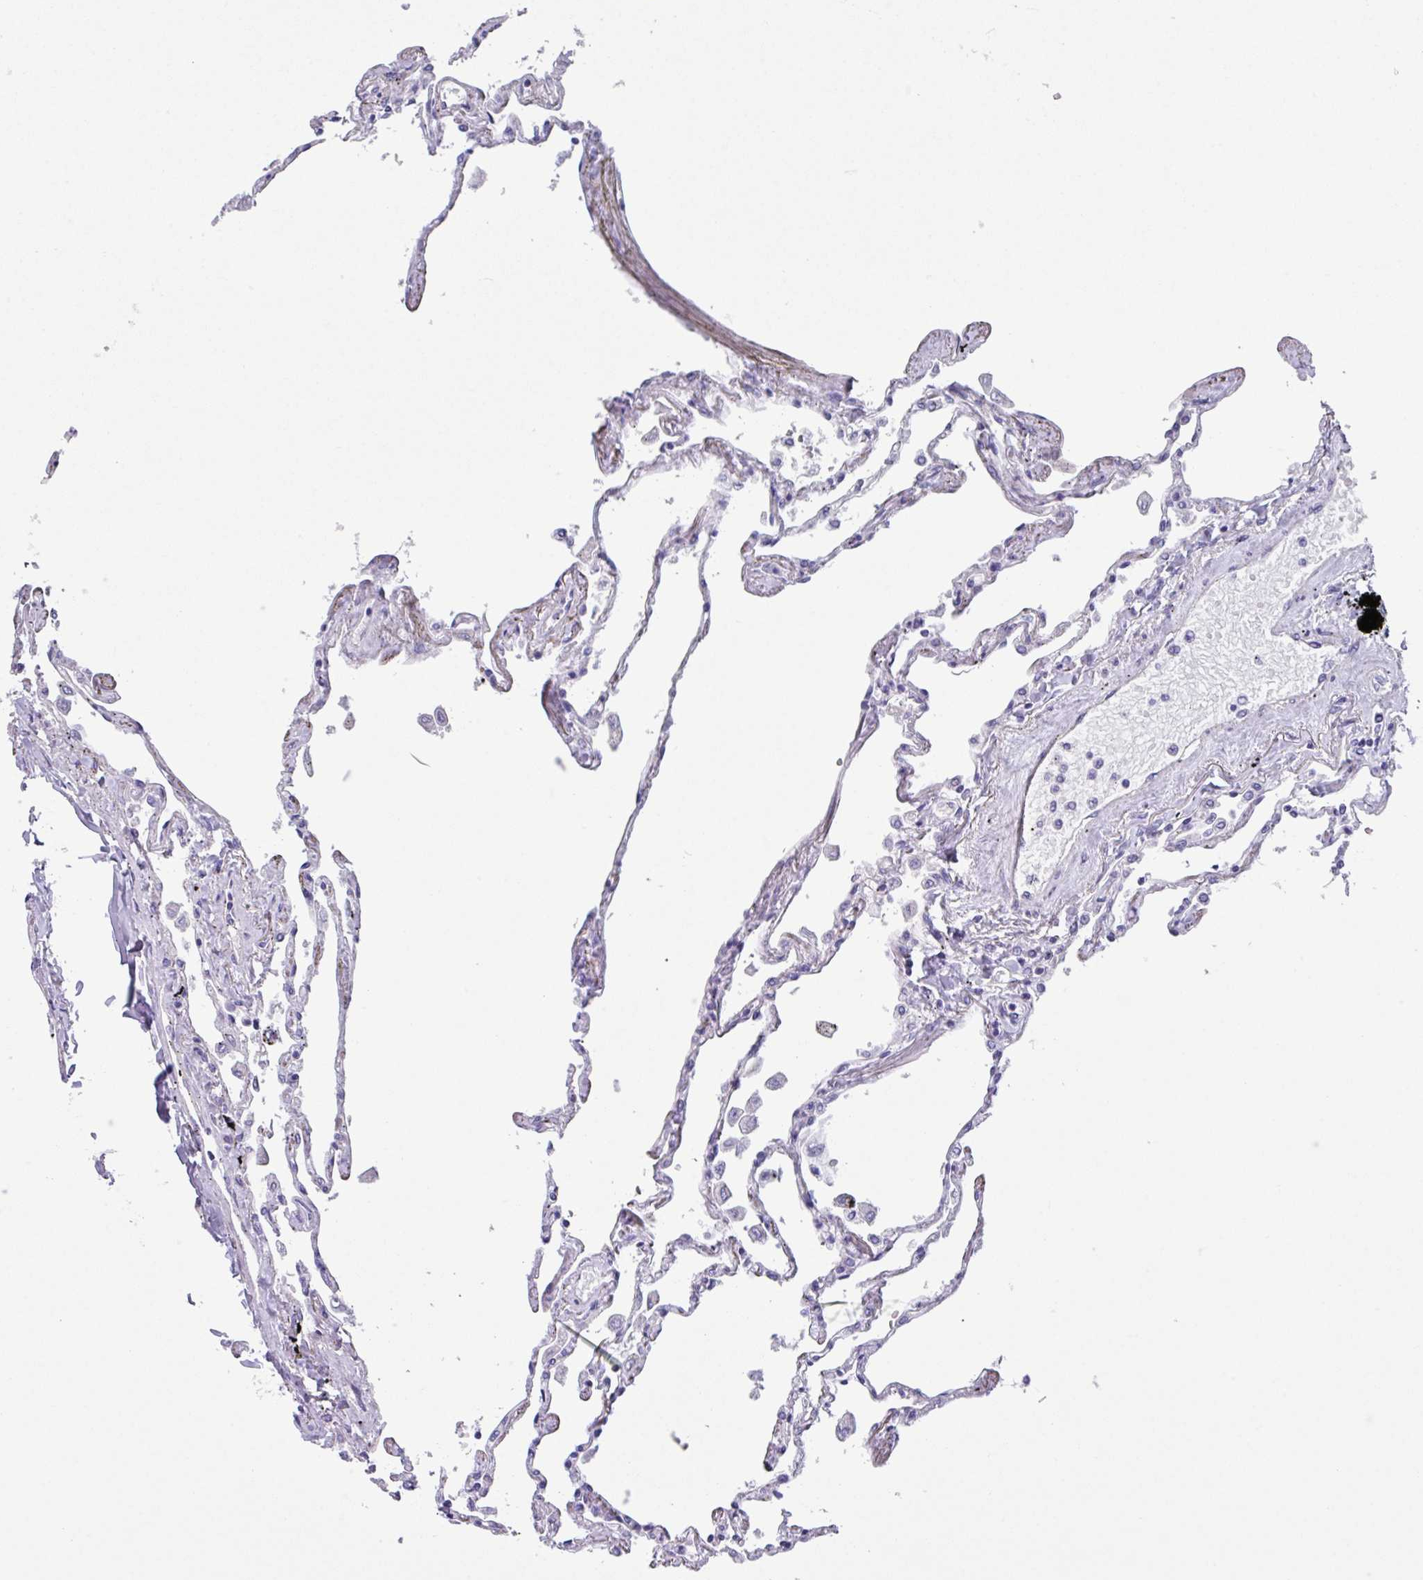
{"staining": {"intensity": "moderate", "quantity": "<25%", "location": "cytoplasmic/membranous"}, "tissue": "lung", "cell_type": "Alveolar cells", "image_type": "normal", "snomed": [{"axis": "morphology", "description": "Normal tissue, NOS"}, {"axis": "topography", "description": "Lung"}], "caption": "This micrograph demonstrates immunohistochemistry staining of unremarkable human lung, with low moderate cytoplasmic/membranous expression in about <25% of alveolar cells.", "gene": "OTULIN", "patient": {"sex": "female", "age": 67}}